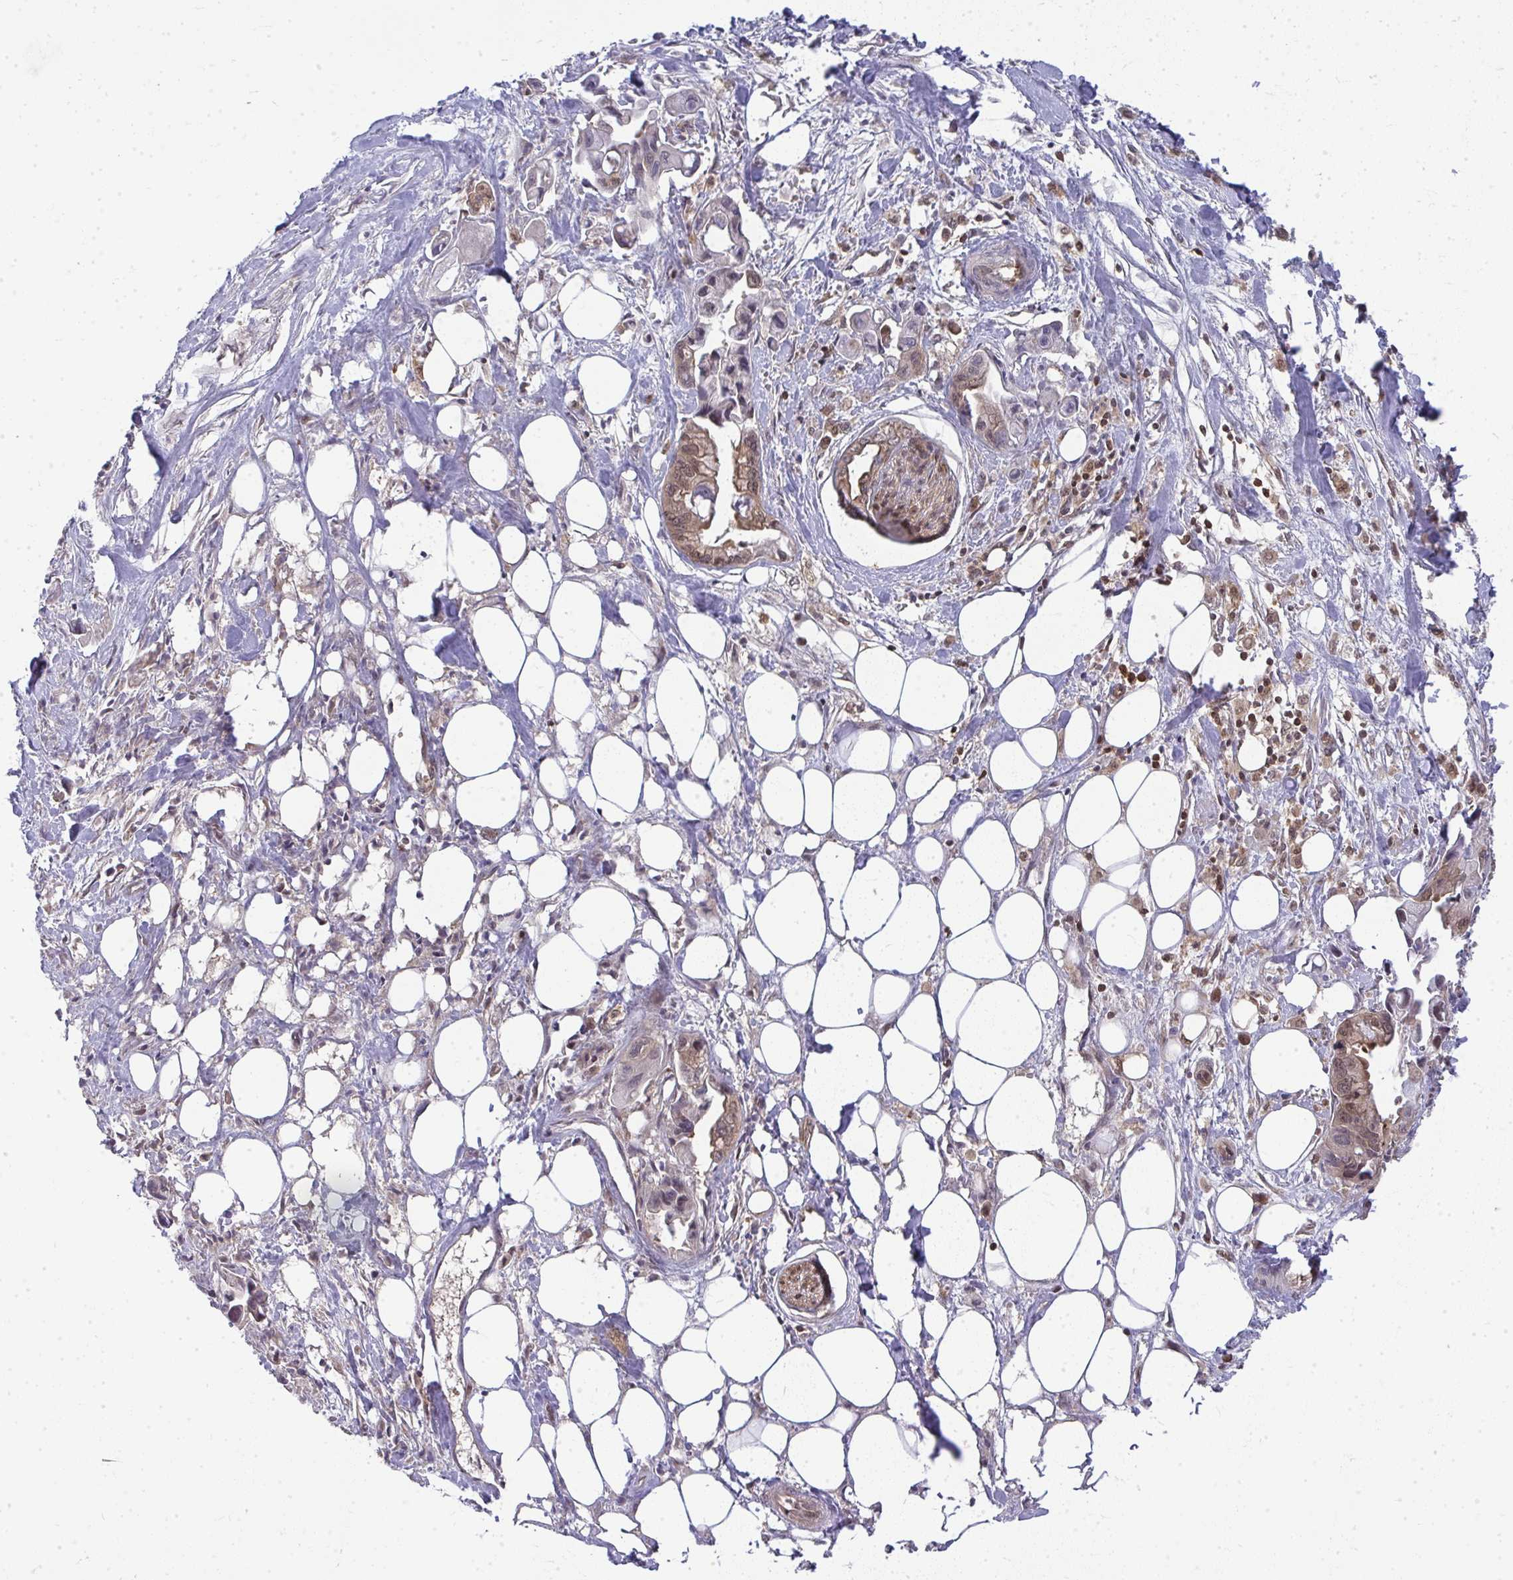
{"staining": {"intensity": "moderate", "quantity": "<25%", "location": "cytoplasmic/membranous"}, "tissue": "pancreatic cancer", "cell_type": "Tumor cells", "image_type": "cancer", "snomed": [{"axis": "morphology", "description": "Adenocarcinoma, NOS"}, {"axis": "topography", "description": "Pancreas"}], "caption": "Approximately <25% of tumor cells in human pancreatic cancer demonstrate moderate cytoplasmic/membranous protein staining as visualized by brown immunohistochemical staining.", "gene": "HDHD2", "patient": {"sex": "male", "age": 61}}